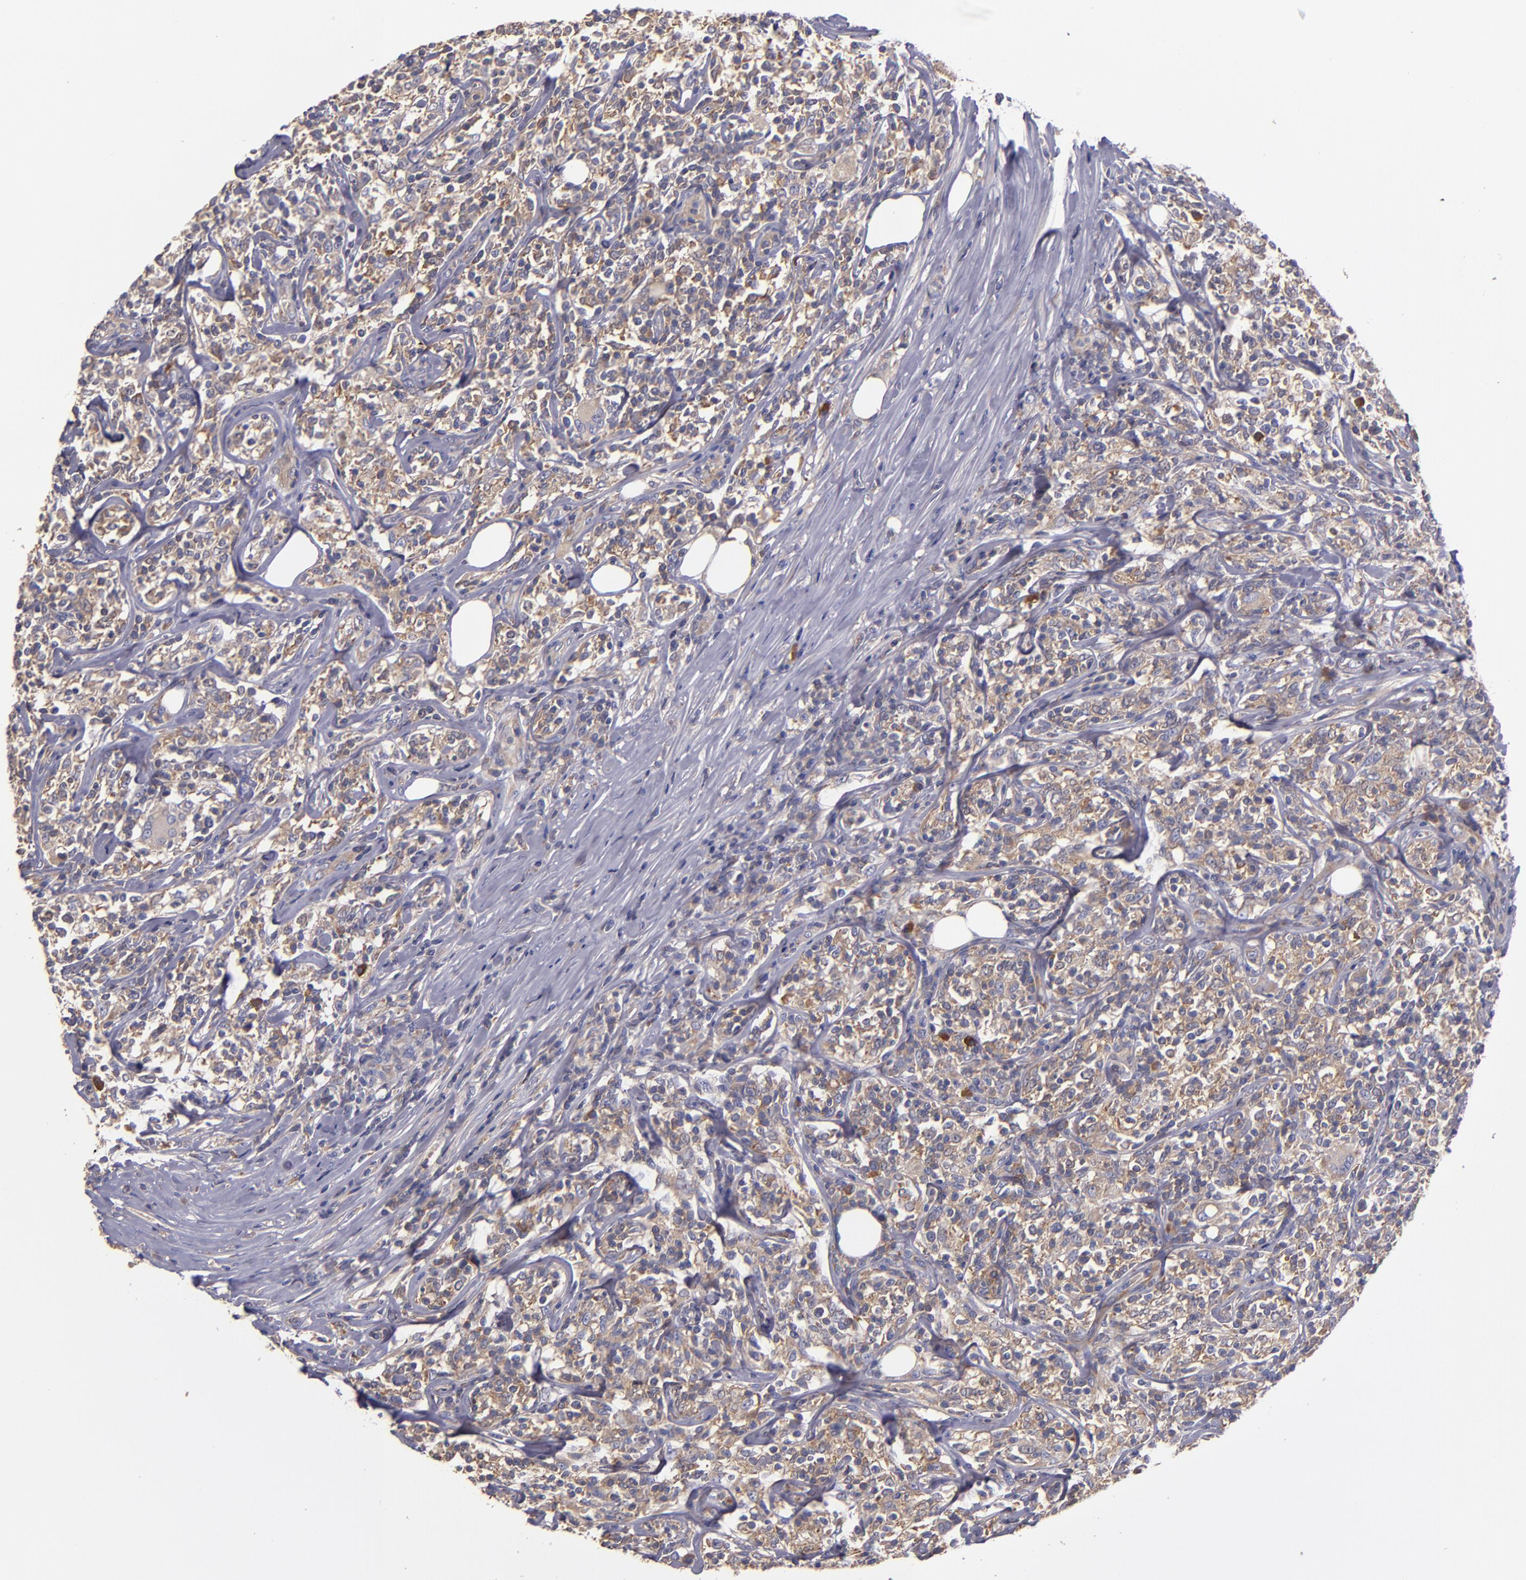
{"staining": {"intensity": "weak", "quantity": ">75%", "location": "cytoplasmic/membranous"}, "tissue": "lymphoma", "cell_type": "Tumor cells", "image_type": "cancer", "snomed": [{"axis": "morphology", "description": "Malignant lymphoma, non-Hodgkin's type, High grade"}, {"axis": "topography", "description": "Lymph node"}], "caption": "Malignant lymphoma, non-Hodgkin's type (high-grade) stained with a protein marker exhibits weak staining in tumor cells.", "gene": "CARS1", "patient": {"sex": "female", "age": 84}}